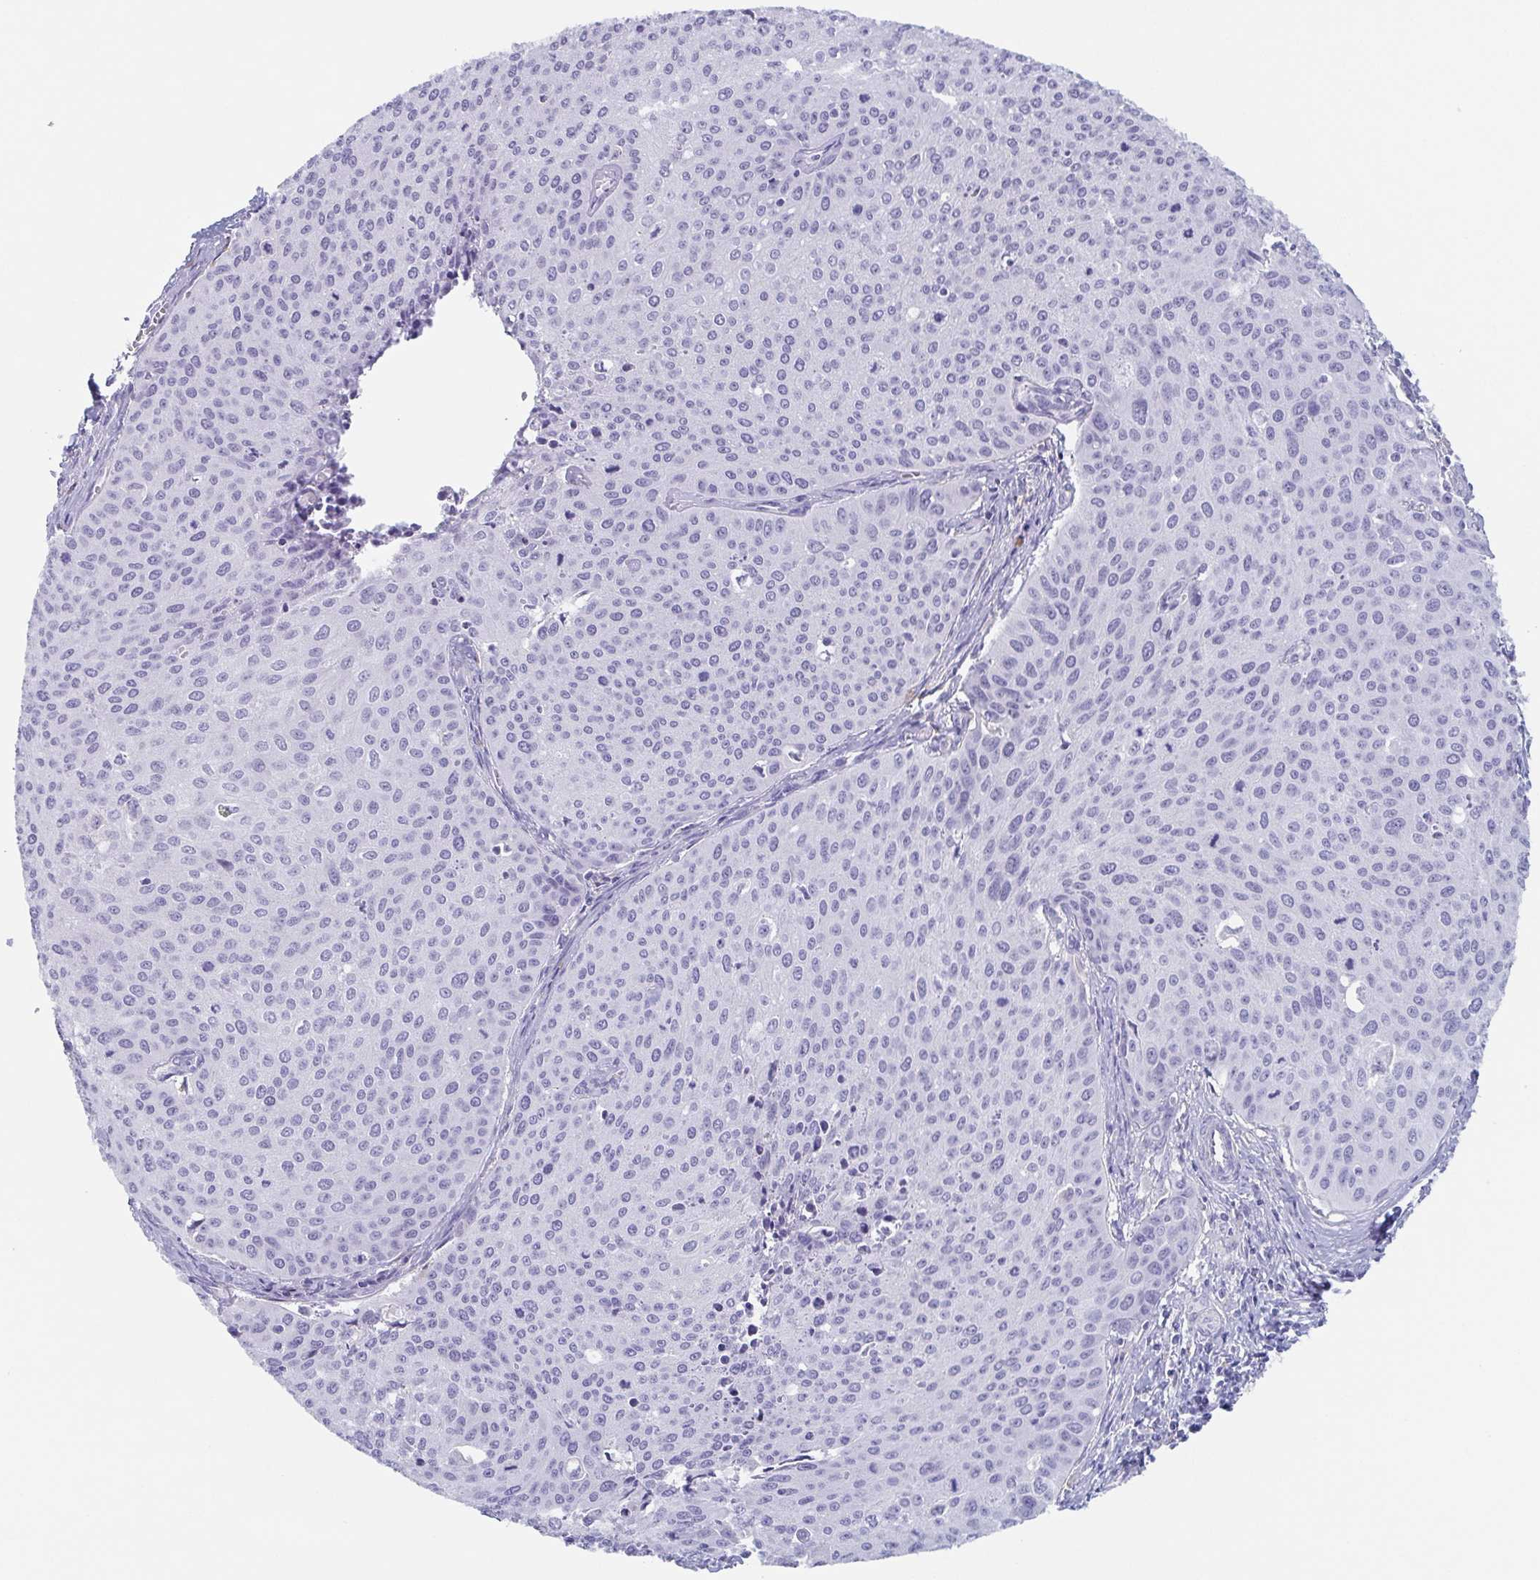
{"staining": {"intensity": "negative", "quantity": "none", "location": "none"}, "tissue": "cervical cancer", "cell_type": "Tumor cells", "image_type": "cancer", "snomed": [{"axis": "morphology", "description": "Squamous cell carcinoma, NOS"}, {"axis": "topography", "description": "Cervix"}], "caption": "Immunohistochemistry (IHC) of squamous cell carcinoma (cervical) reveals no positivity in tumor cells.", "gene": "TAGLN3", "patient": {"sex": "female", "age": 38}}